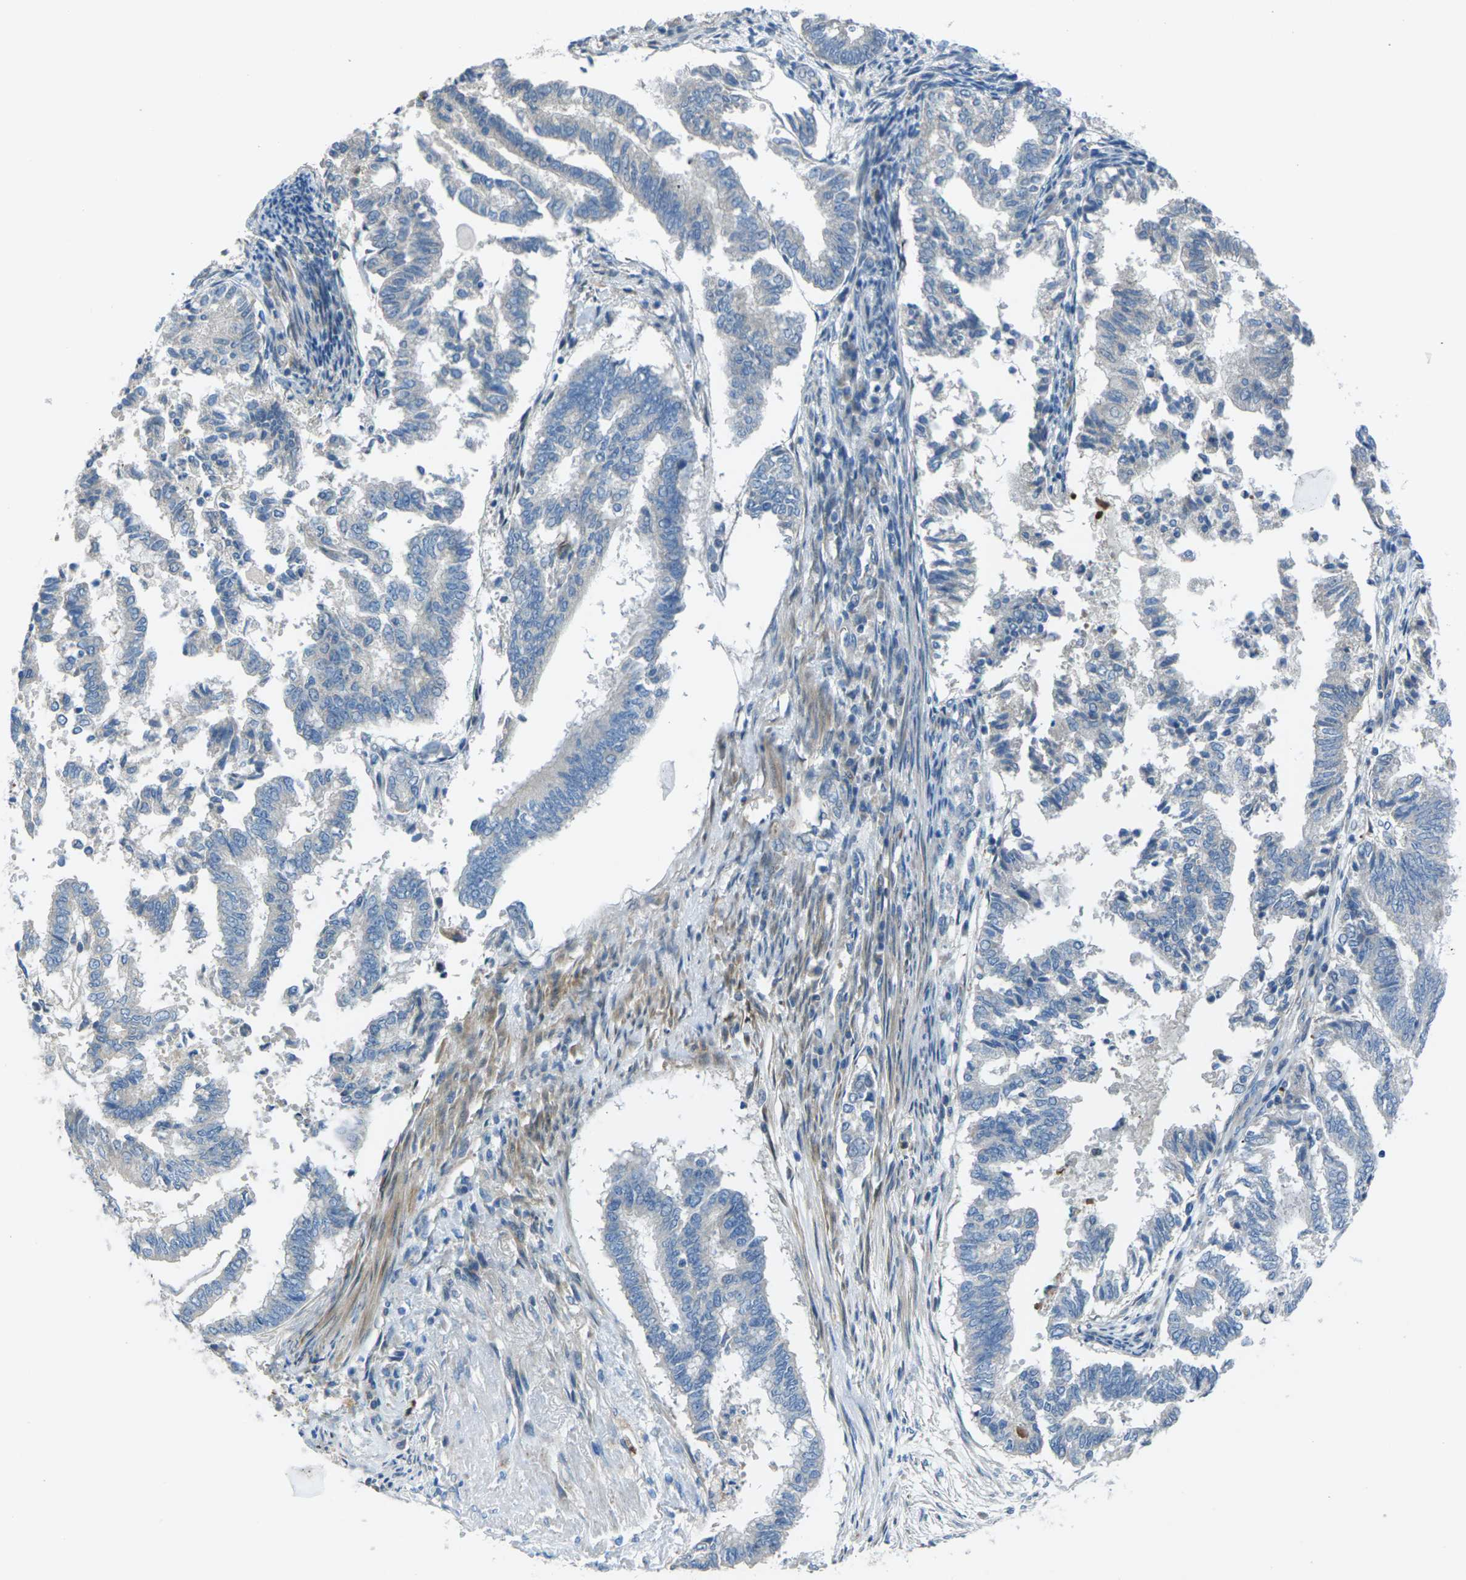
{"staining": {"intensity": "negative", "quantity": "none", "location": "none"}, "tissue": "endometrial cancer", "cell_type": "Tumor cells", "image_type": "cancer", "snomed": [{"axis": "morphology", "description": "Necrosis, NOS"}, {"axis": "morphology", "description": "Adenocarcinoma, NOS"}, {"axis": "topography", "description": "Endometrium"}], "caption": "IHC of endometrial cancer reveals no positivity in tumor cells. Brightfield microscopy of immunohistochemistry (IHC) stained with DAB (brown) and hematoxylin (blue), captured at high magnification.", "gene": "EDNRA", "patient": {"sex": "female", "age": 79}}